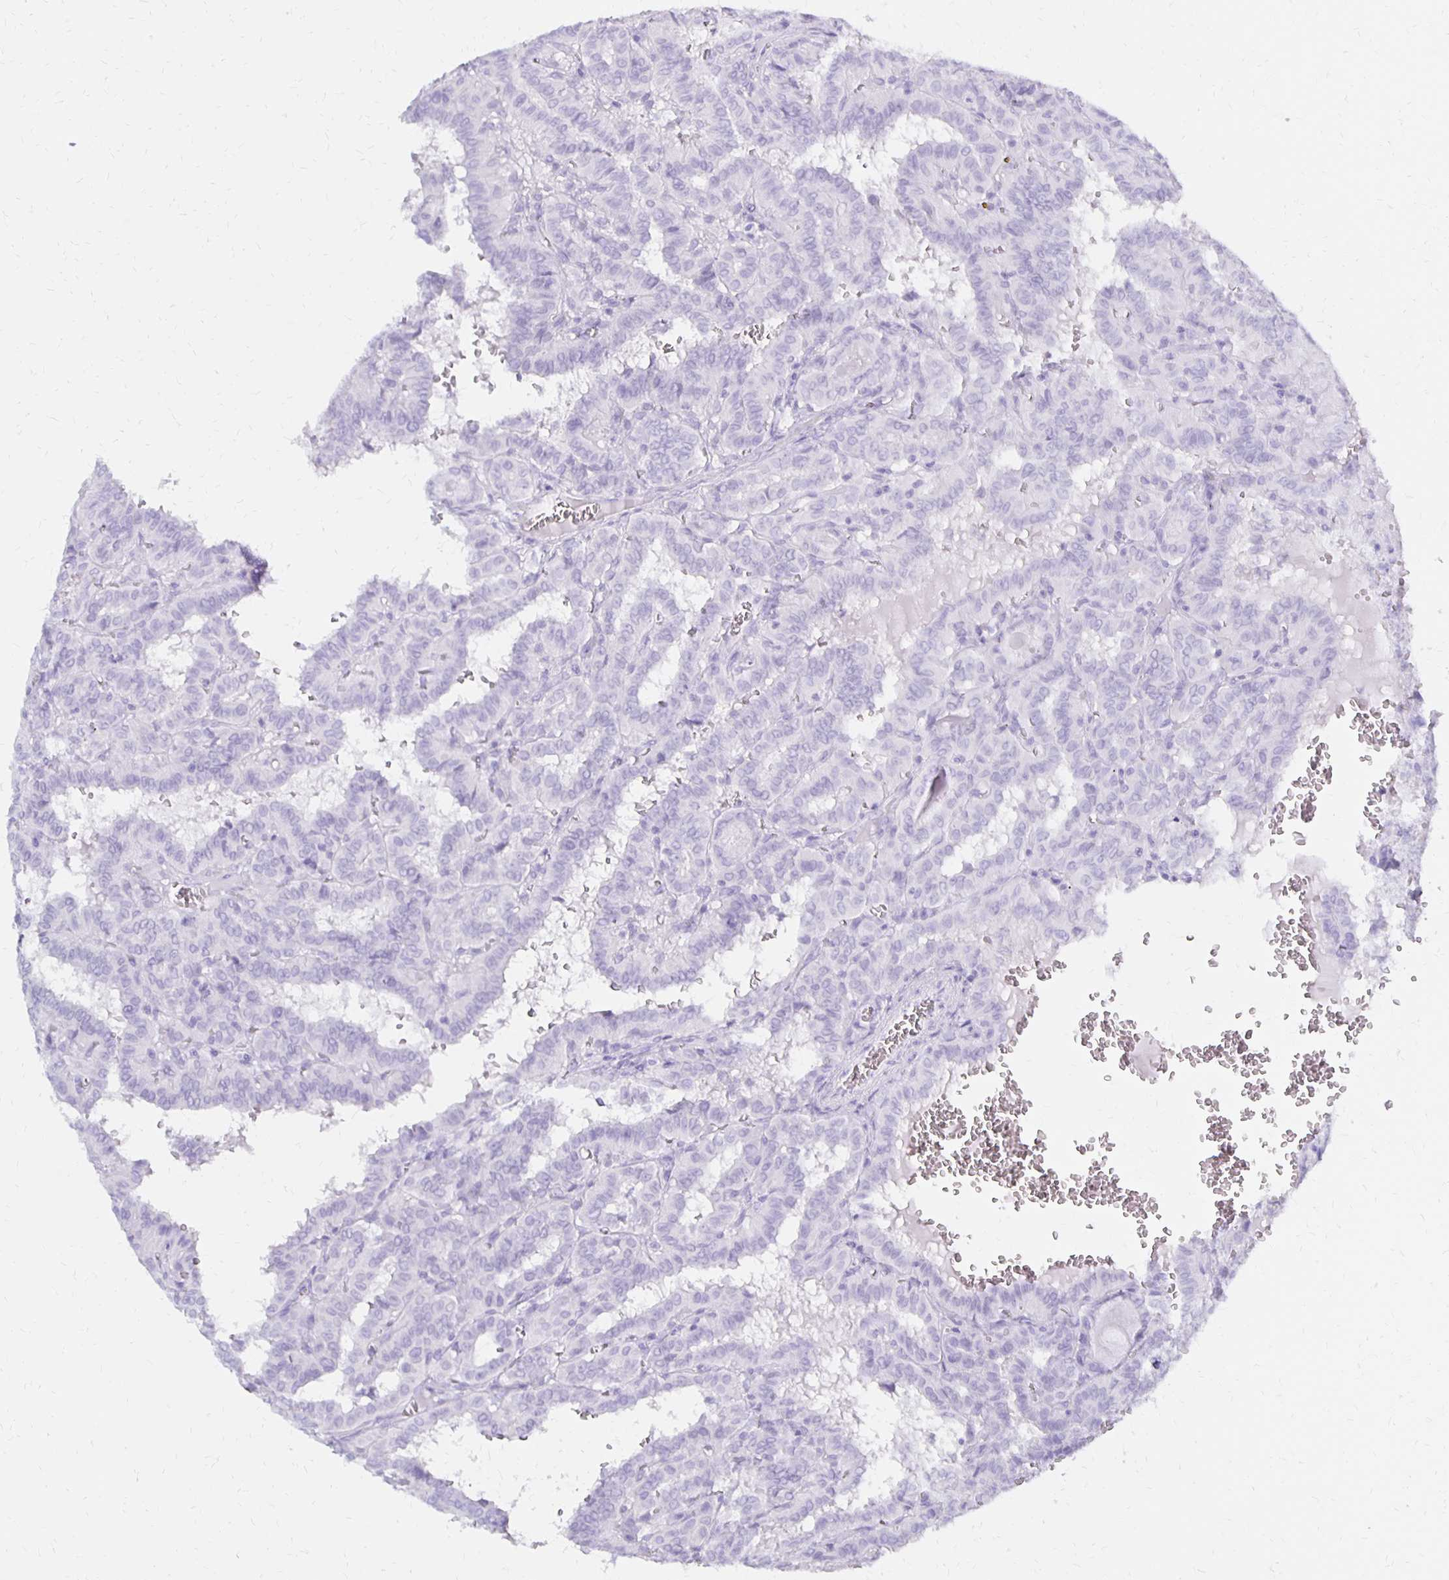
{"staining": {"intensity": "negative", "quantity": "none", "location": "none"}, "tissue": "thyroid cancer", "cell_type": "Tumor cells", "image_type": "cancer", "snomed": [{"axis": "morphology", "description": "Papillary adenocarcinoma, NOS"}, {"axis": "topography", "description": "Thyroid gland"}], "caption": "This is a image of immunohistochemistry (IHC) staining of thyroid cancer (papillary adenocarcinoma), which shows no staining in tumor cells.", "gene": "FNTB", "patient": {"sex": "female", "age": 21}}